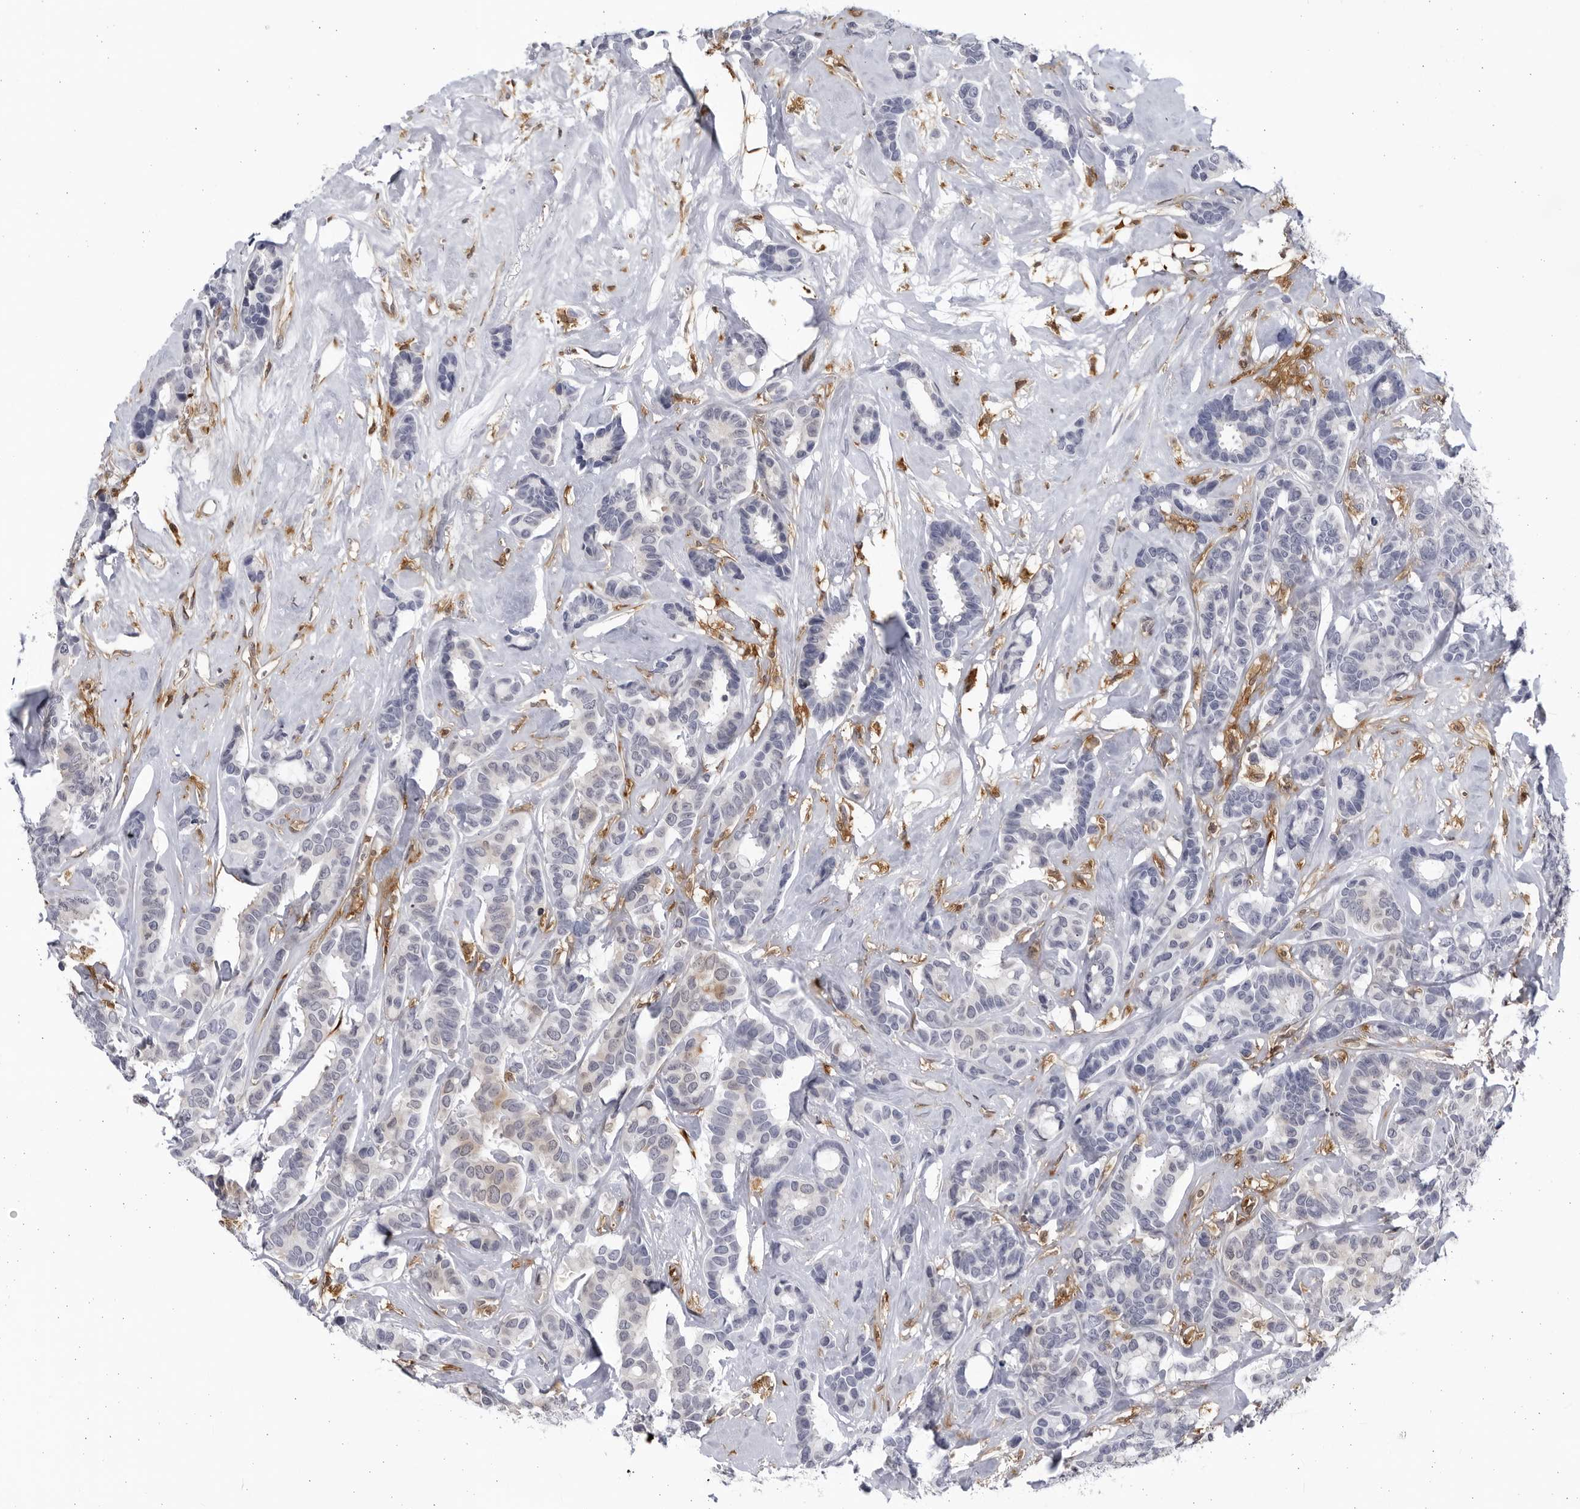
{"staining": {"intensity": "negative", "quantity": "none", "location": "none"}, "tissue": "breast cancer", "cell_type": "Tumor cells", "image_type": "cancer", "snomed": [{"axis": "morphology", "description": "Duct carcinoma"}, {"axis": "topography", "description": "Breast"}], "caption": "A photomicrograph of breast infiltrating ductal carcinoma stained for a protein reveals no brown staining in tumor cells.", "gene": "BMP2K", "patient": {"sex": "female", "age": 87}}